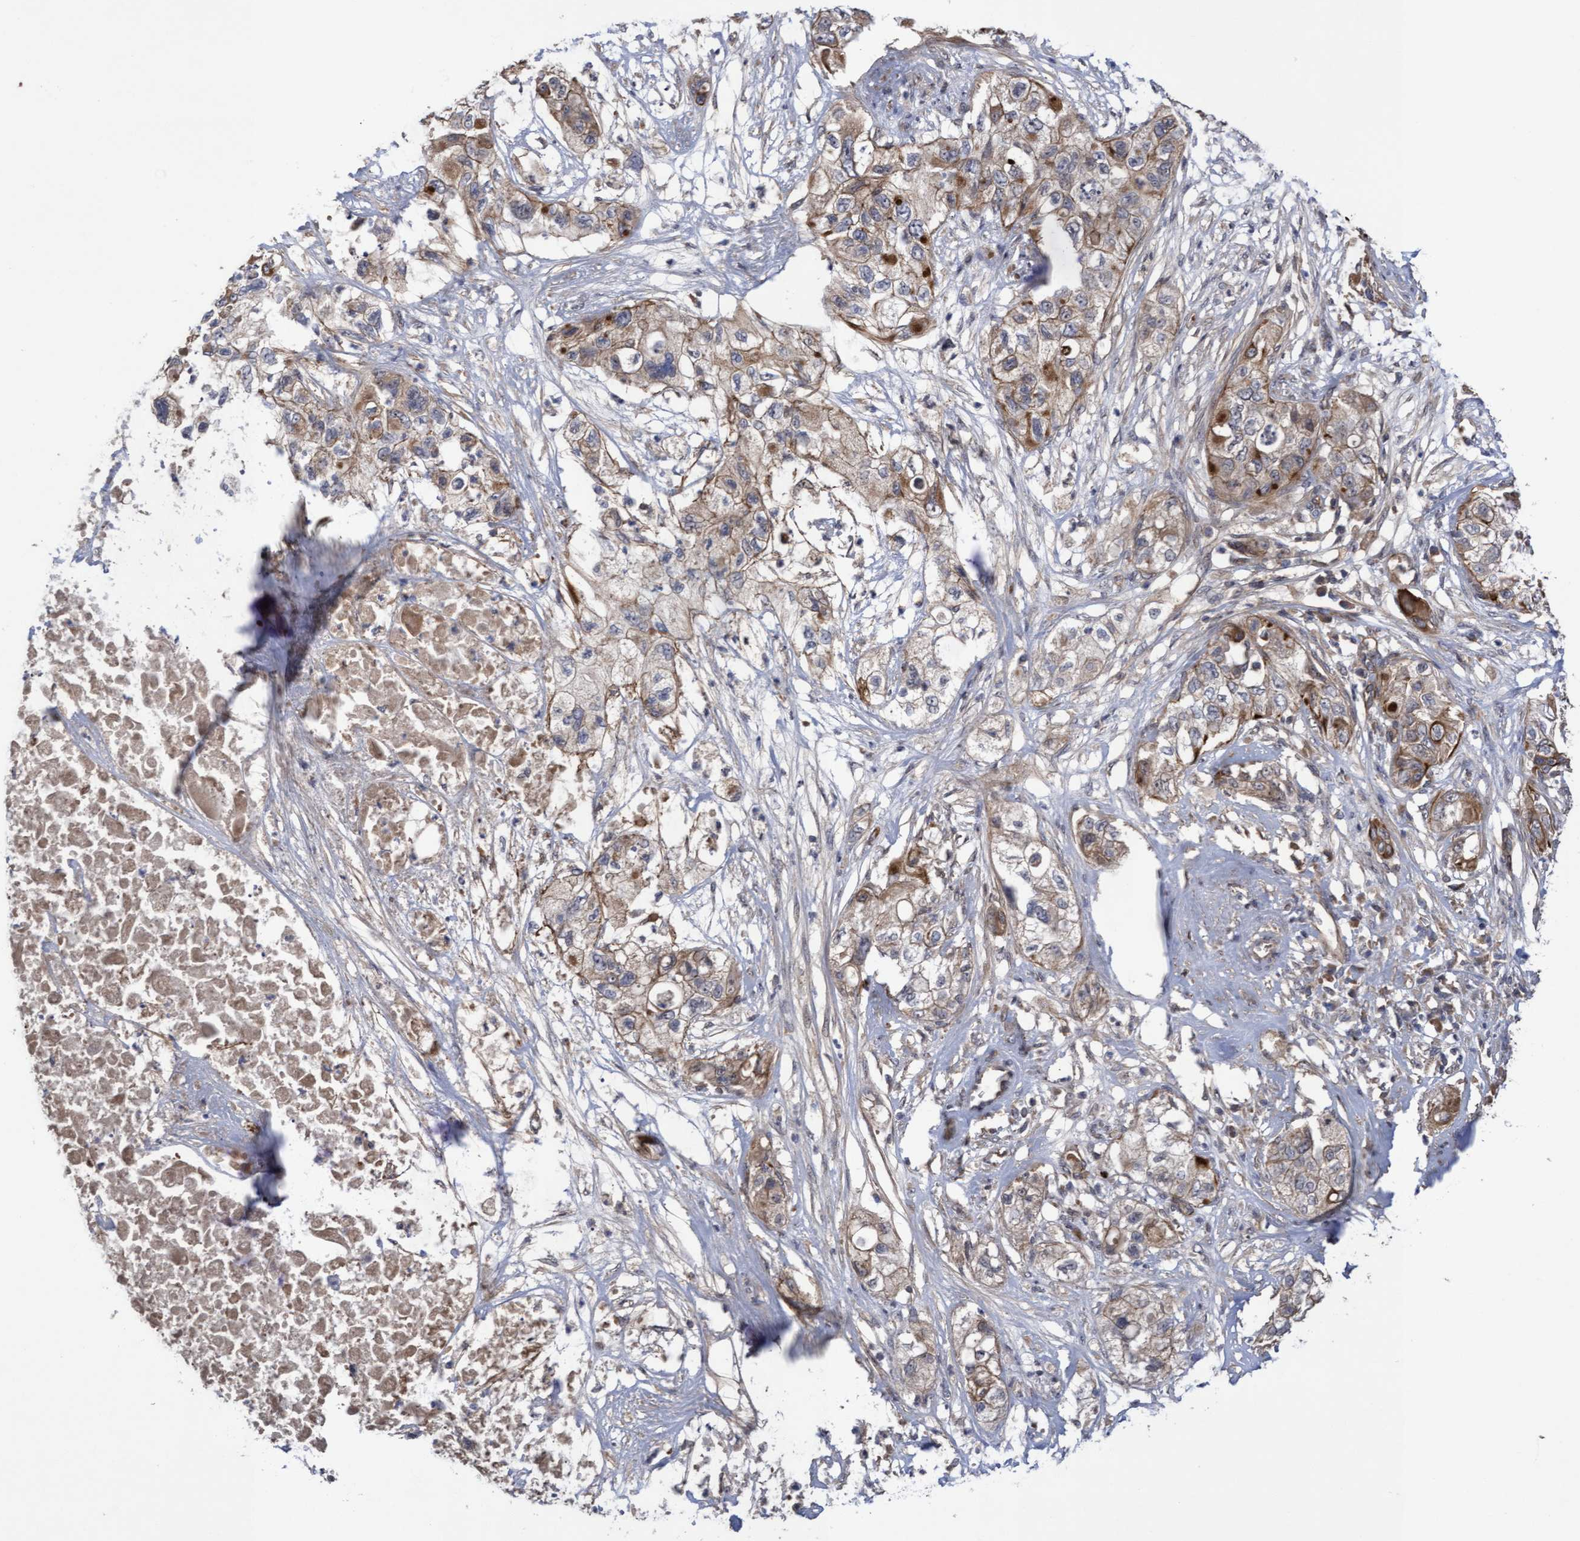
{"staining": {"intensity": "weak", "quantity": ">75%", "location": "cytoplasmic/membranous"}, "tissue": "pancreatic cancer", "cell_type": "Tumor cells", "image_type": "cancer", "snomed": [{"axis": "morphology", "description": "Adenocarcinoma, NOS"}, {"axis": "topography", "description": "Pancreas"}], "caption": "DAB (3,3'-diaminobenzidine) immunohistochemical staining of adenocarcinoma (pancreatic) displays weak cytoplasmic/membranous protein expression in about >75% of tumor cells.", "gene": "COBL", "patient": {"sex": "female", "age": 78}}